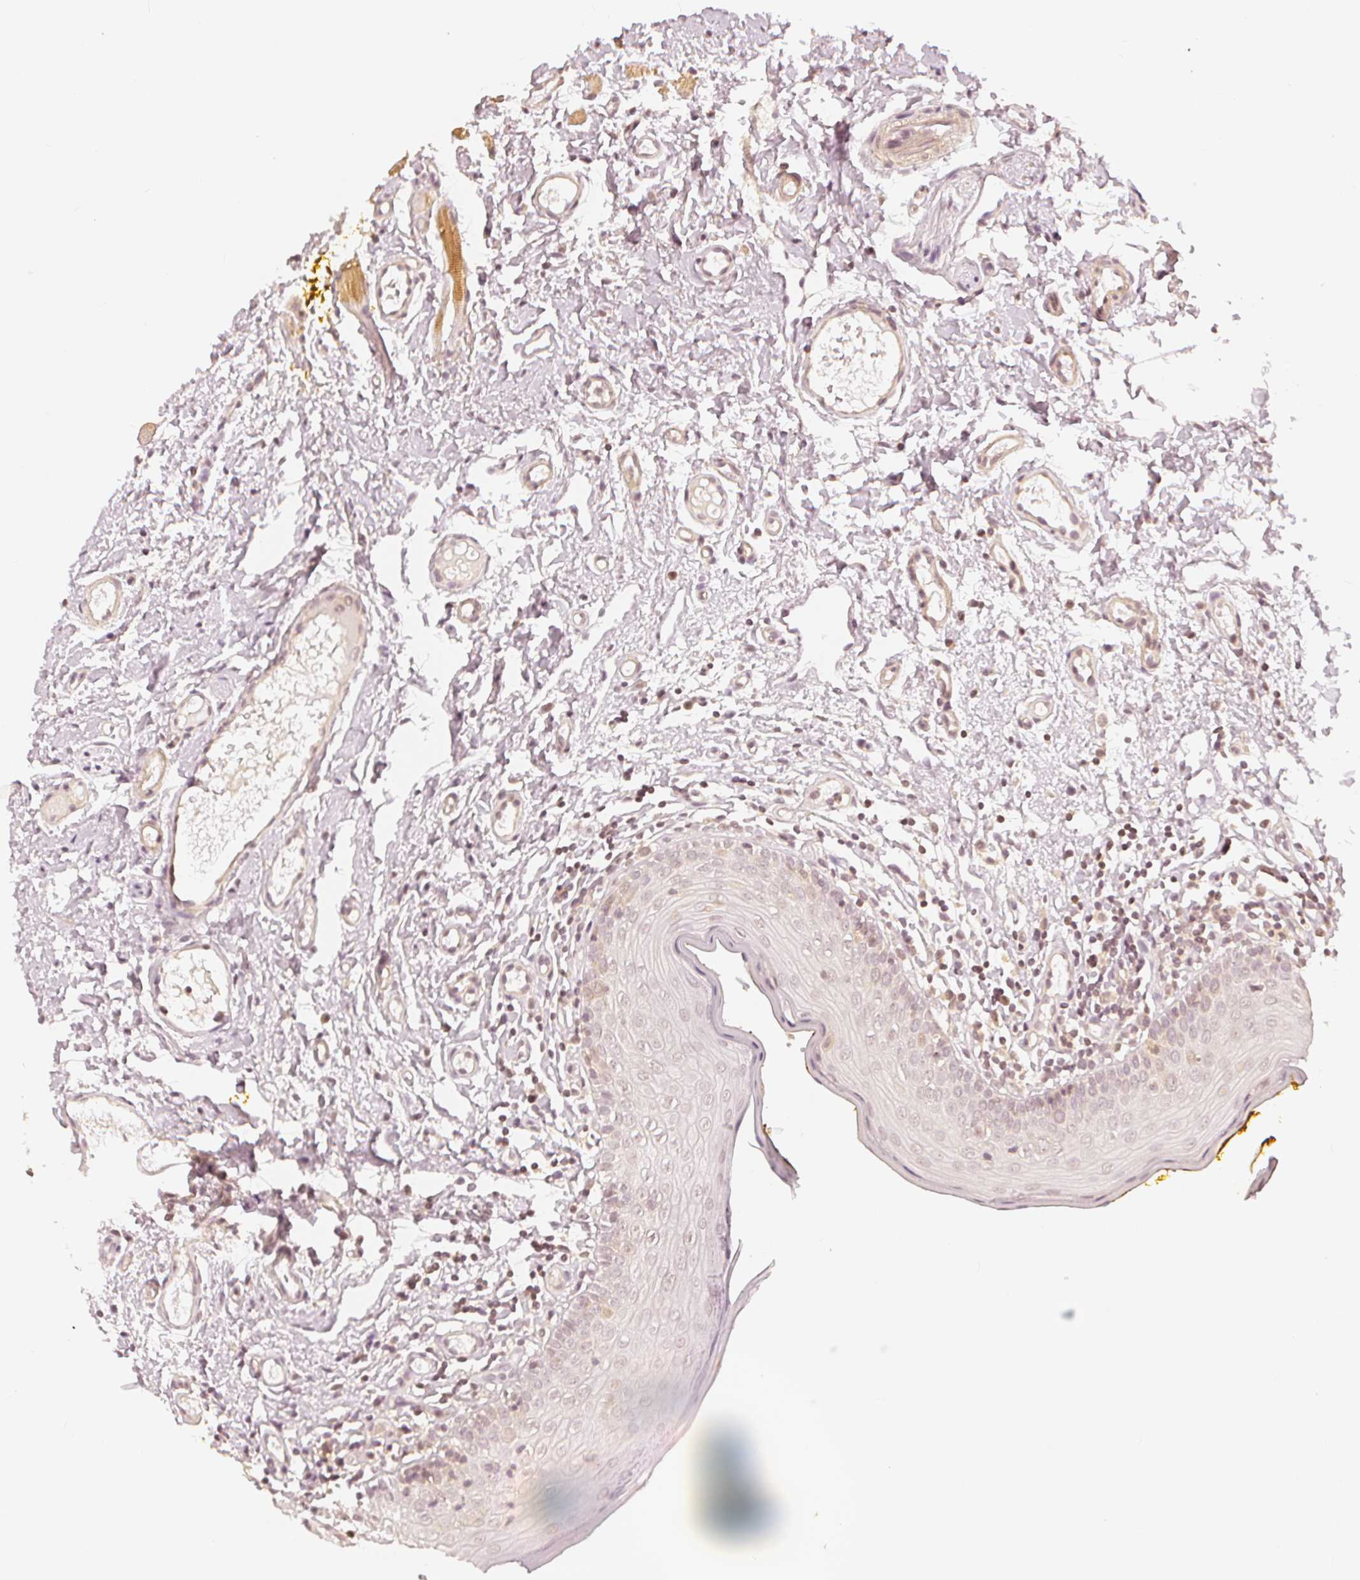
{"staining": {"intensity": "weak", "quantity": "<25%", "location": "nuclear"}, "tissue": "oral mucosa", "cell_type": "Squamous epithelial cells", "image_type": "normal", "snomed": [{"axis": "morphology", "description": "Normal tissue, NOS"}, {"axis": "topography", "description": "Oral tissue"}, {"axis": "topography", "description": "Tounge, NOS"}], "caption": "Micrograph shows no significant protein expression in squamous epithelial cells of unremarkable oral mucosa. Nuclei are stained in blue.", "gene": "SLC34A1", "patient": {"sex": "female", "age": 58}}